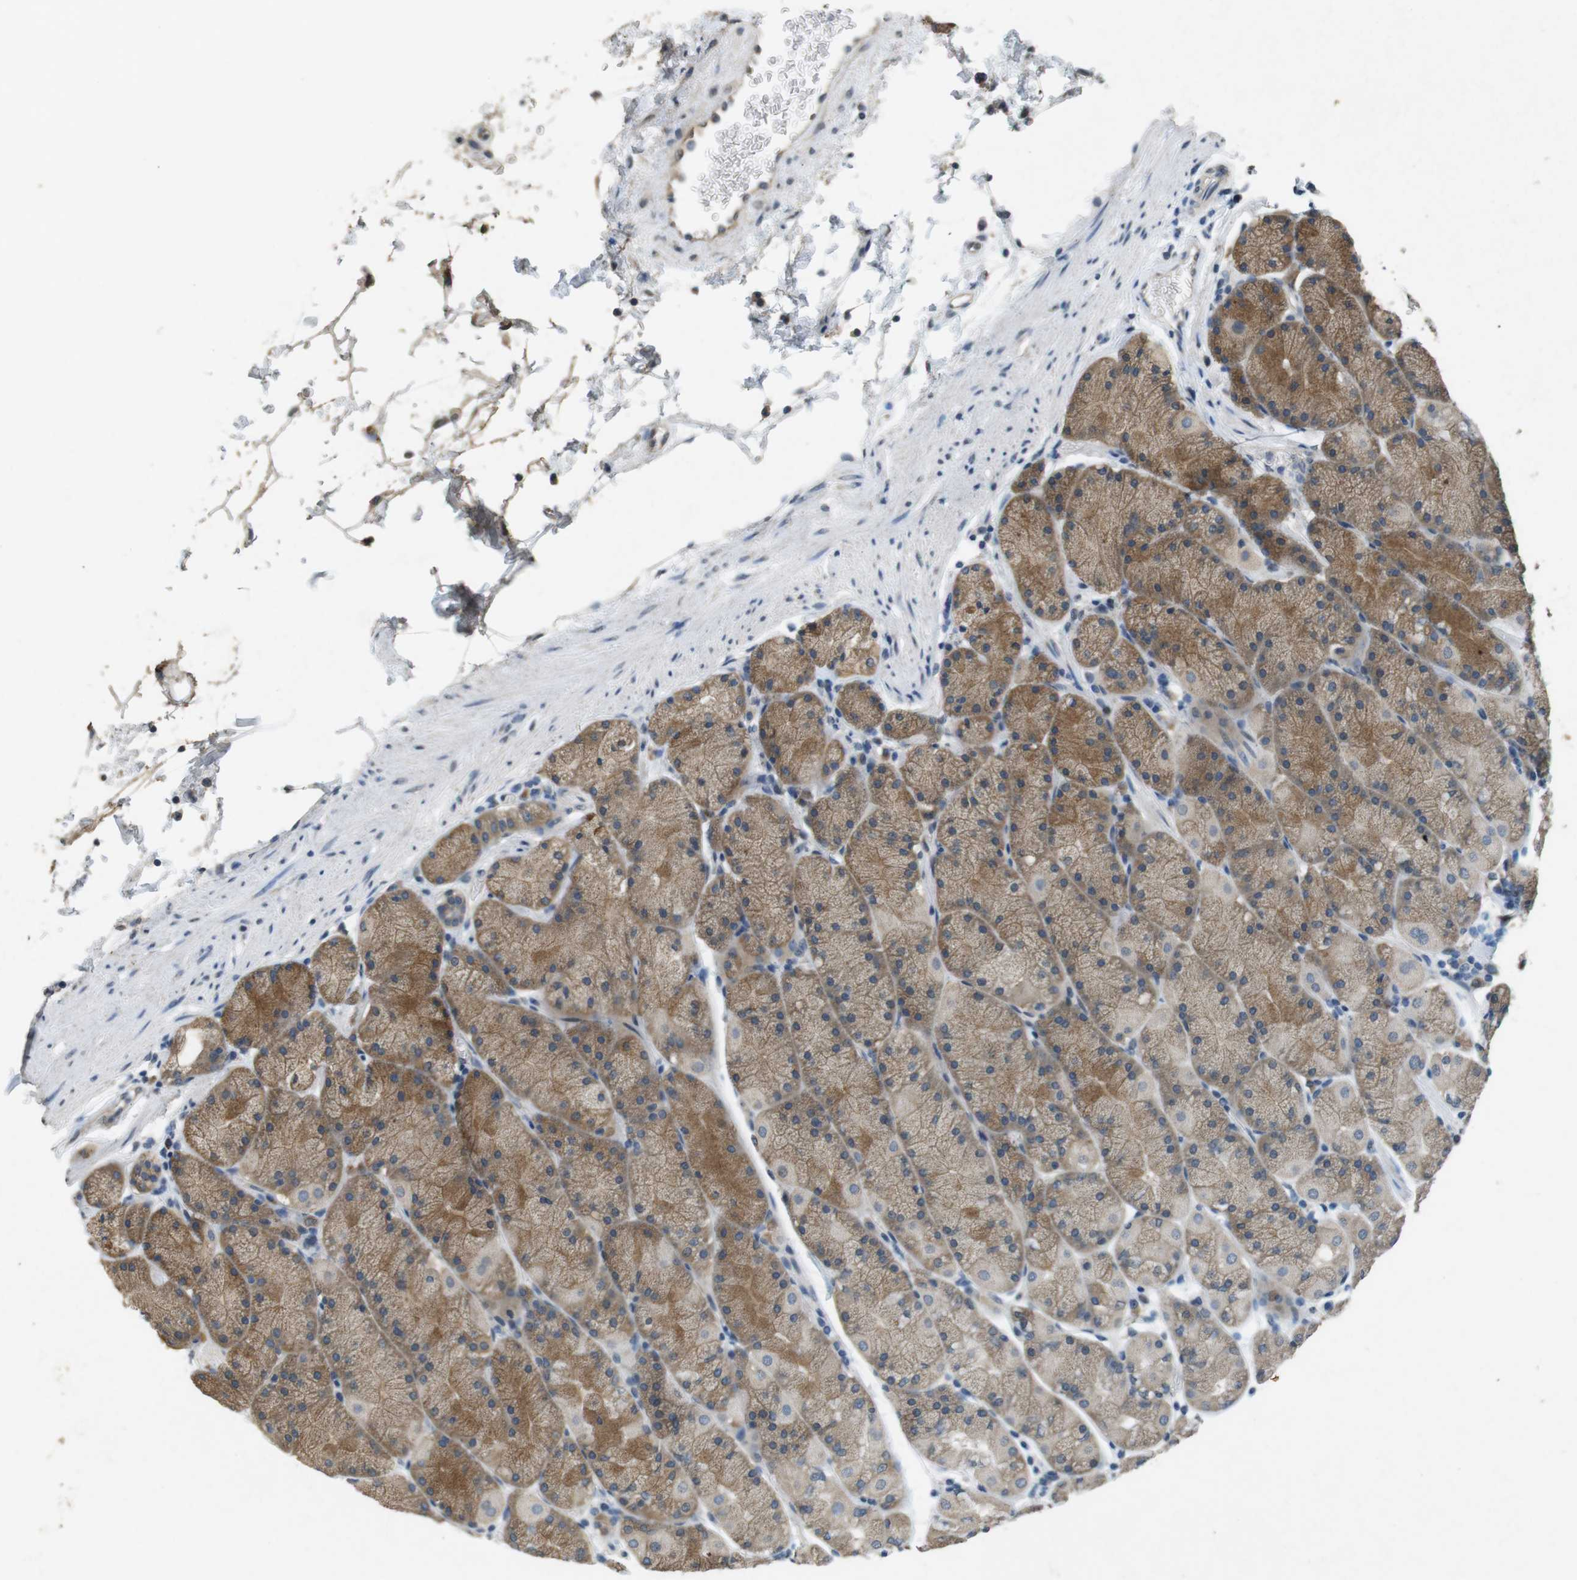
{"staining": {"intensity": "moderate", "quantity": ">75%", "location": "cytoplasmic/membranous"}, "tissue": "stomach", "cell_type": "Glandular cells", "image_type": "normal", "snomed": [{"axis": "morphology", "description": "Normal tissue, NOS"}, {"axis": "topography", "description": "Stomach, upper"}, {"axis": "topography", "description": "Stomach"}], "caption": "High-power microscopy captured an IHC photomicrograph of normal stomach, revealing moderate cytoplasmic/membranous expression in about >75% of glandular cells. (DAB (3,3'-diaminobenzidine) = brown stain, brightfield microscopy at high magnification).", "gene": "CLDN7", "patient": {"sex": "male", "age": 76}}